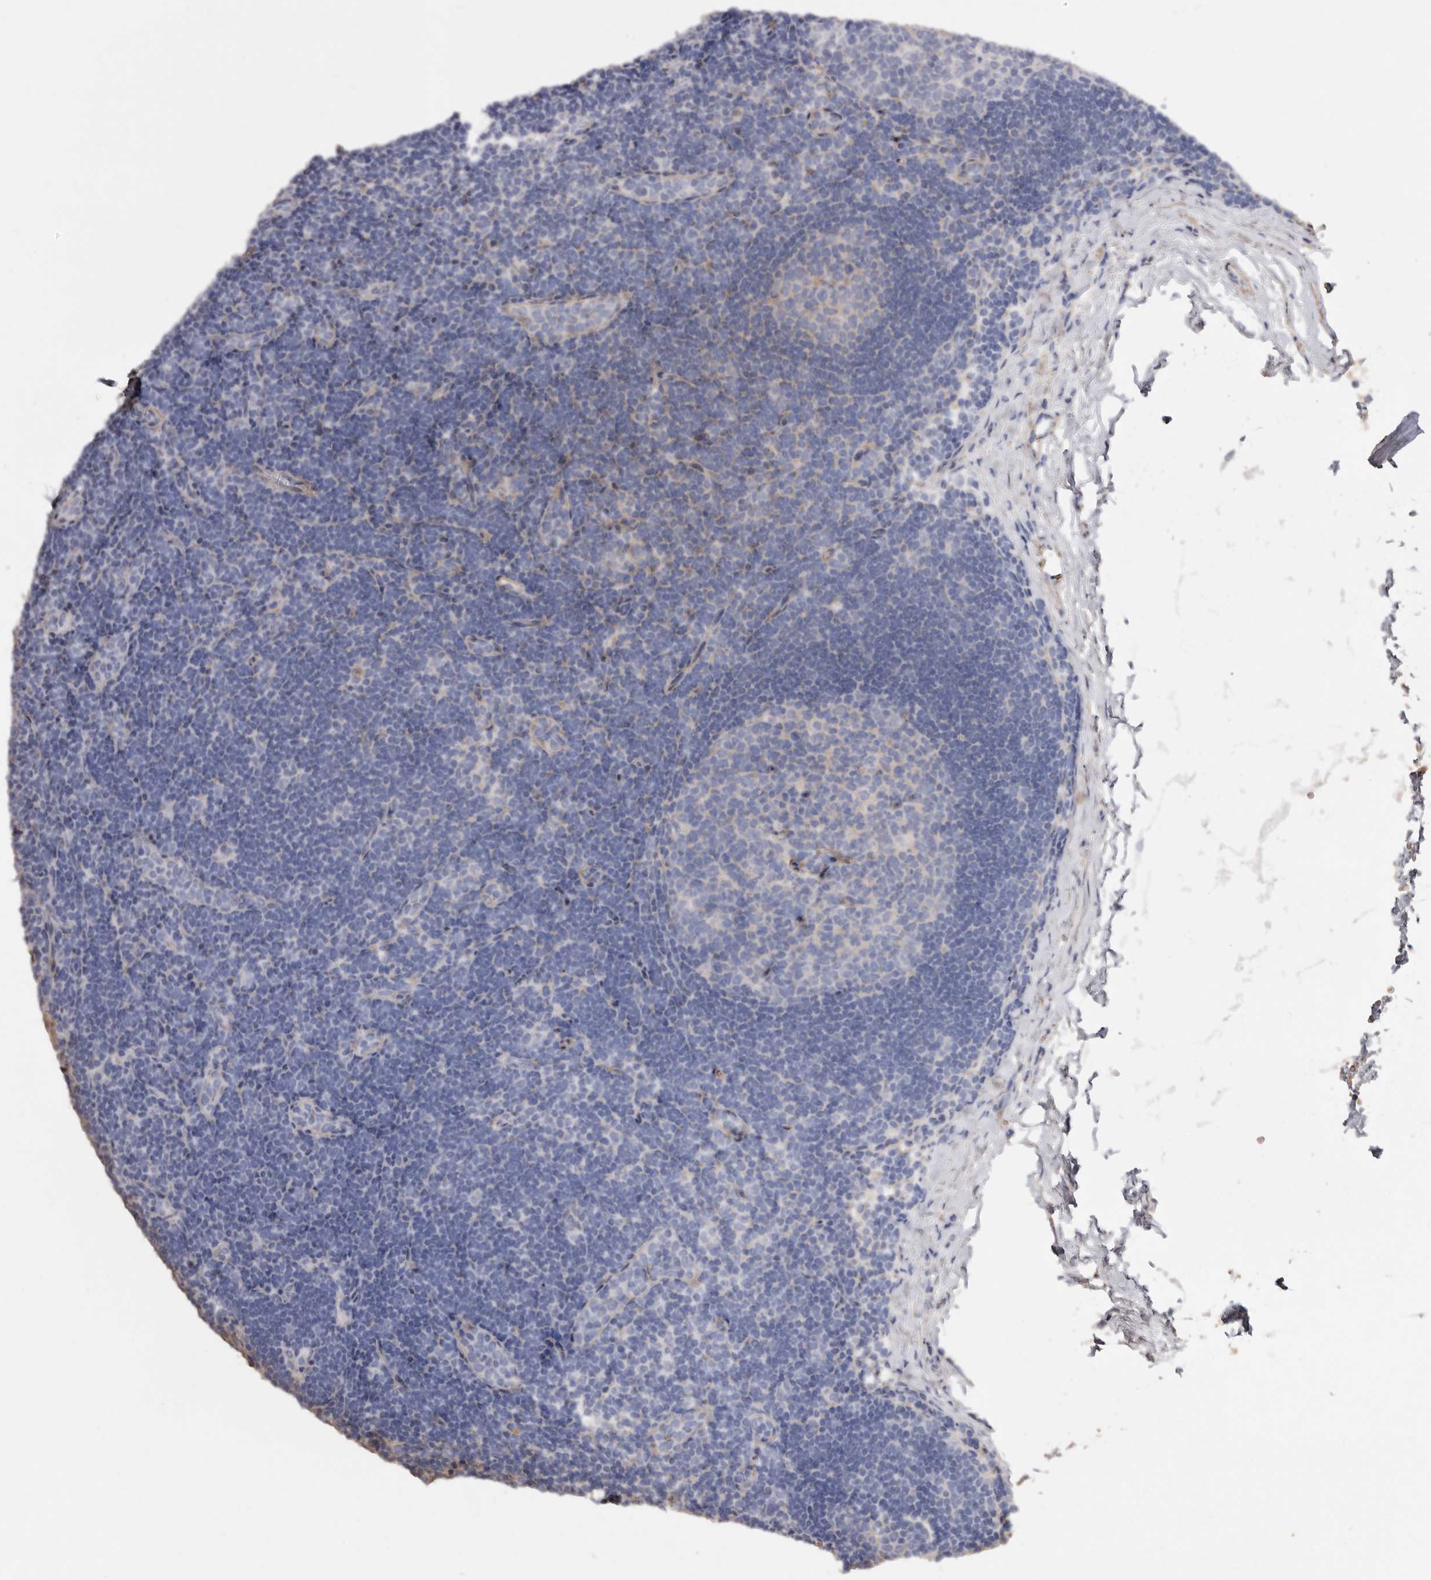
{"staining": {"intensity": "negative", "quantity": "none", "location": "none"}, "tissue": "lymph node", "cell_type": "Germinal center cells", "image_type": "normal", "snomed": [{"axis": "morphology", "description": "Normal tissue, NOS"}, {"axis": "topography", "description": "Lymph node"}], "caption": "High magnification brightfield microscopy of unremarkable lymph node stained with DAB (3,3'-diaminobenzidine) (brown) and counterstained with hematoxylin (blue): germinal center cells show no significant expression.", "gene": "COQ8B", "patient": {"sex": "female", "age": 22}}